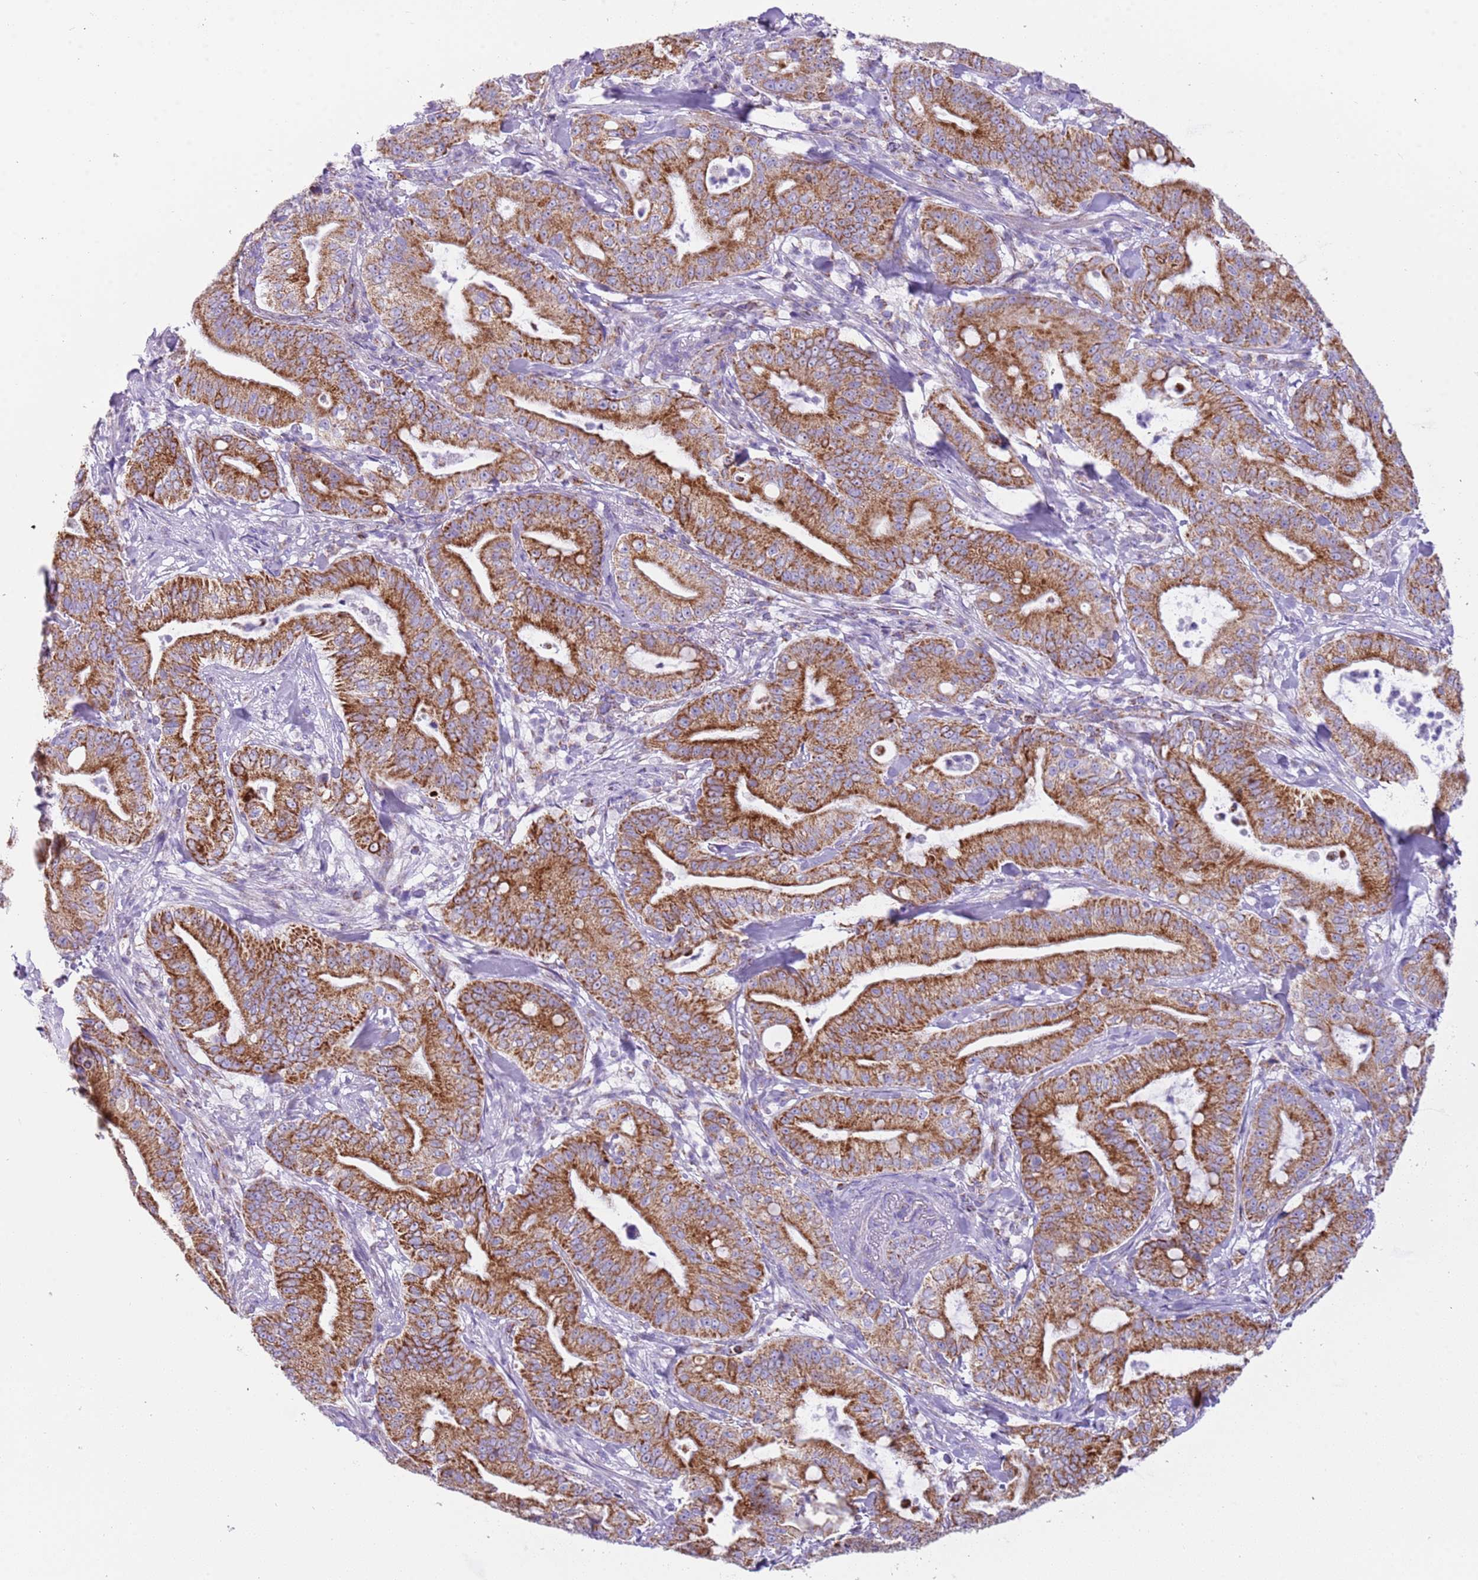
{"staining": {"intensity": "strong", "quantity": ">75%", "location": "cytoplasmic/membranous"}, "tissue": "pancreatic cancer", "cell_type": "Tumor cells", "image_type": "cancer", "snomed": [{"axis": "morphology", "description": "Adenocarcinoma, NOS"}, {"axis": "topography", "description": "Pancreas"}], "caption": "Adenocarcinoma (pancreatic) stained with IHC shows strong cytoplasmic/membranous expression in approximately >75% of tumor cells.", "gene": "SUCLG2", "patient": {"sex": "male", "age": 71}}